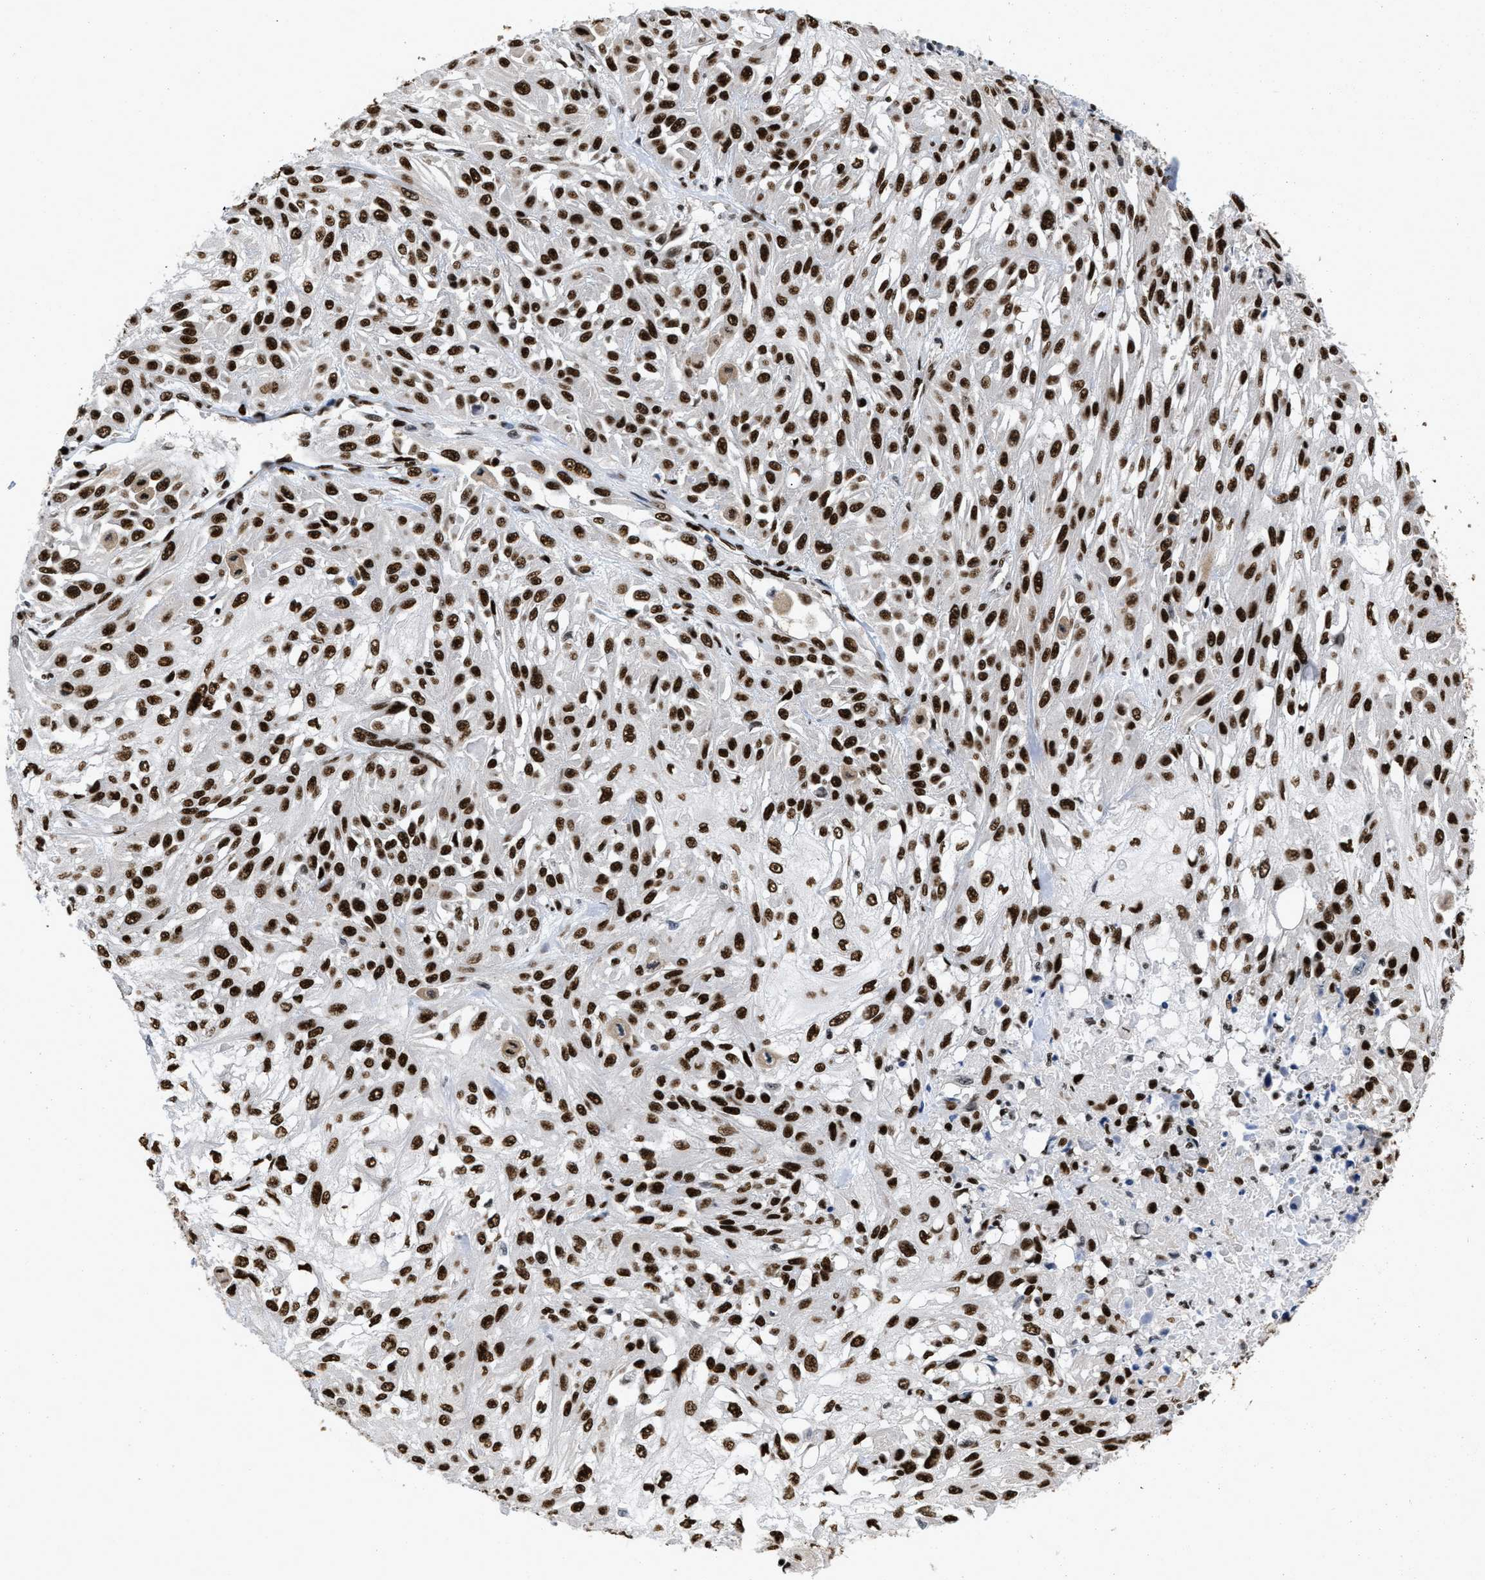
{"staining": {"intensity": "strong", "quantity": ">75%", "location": "nuclear"}, "tissue": "skin cancer", "cell_type": "Tumor cells", "image_type": "cancer", "snomed": [{"axis": "morphology", "description": "Squamous cell carcinoma, NOS"}, {"axis": "morphology", "description": "Squamous cell carcinoma, metastatic, NOS"}, {"axis": "topography", "description": "Skin"}, {"axis": "topography", "description": "Lymph node"}], "caption": "DAB (3,3'-diaminobenzidine) immunohistochemical staining of metastatic squamous cell carcinoma (skin) demonstrates strong nuclear protein positivity in about >75% of tumor cells.", "gene": "CREB1", "patient": {"sex": "male", "age": 75}}